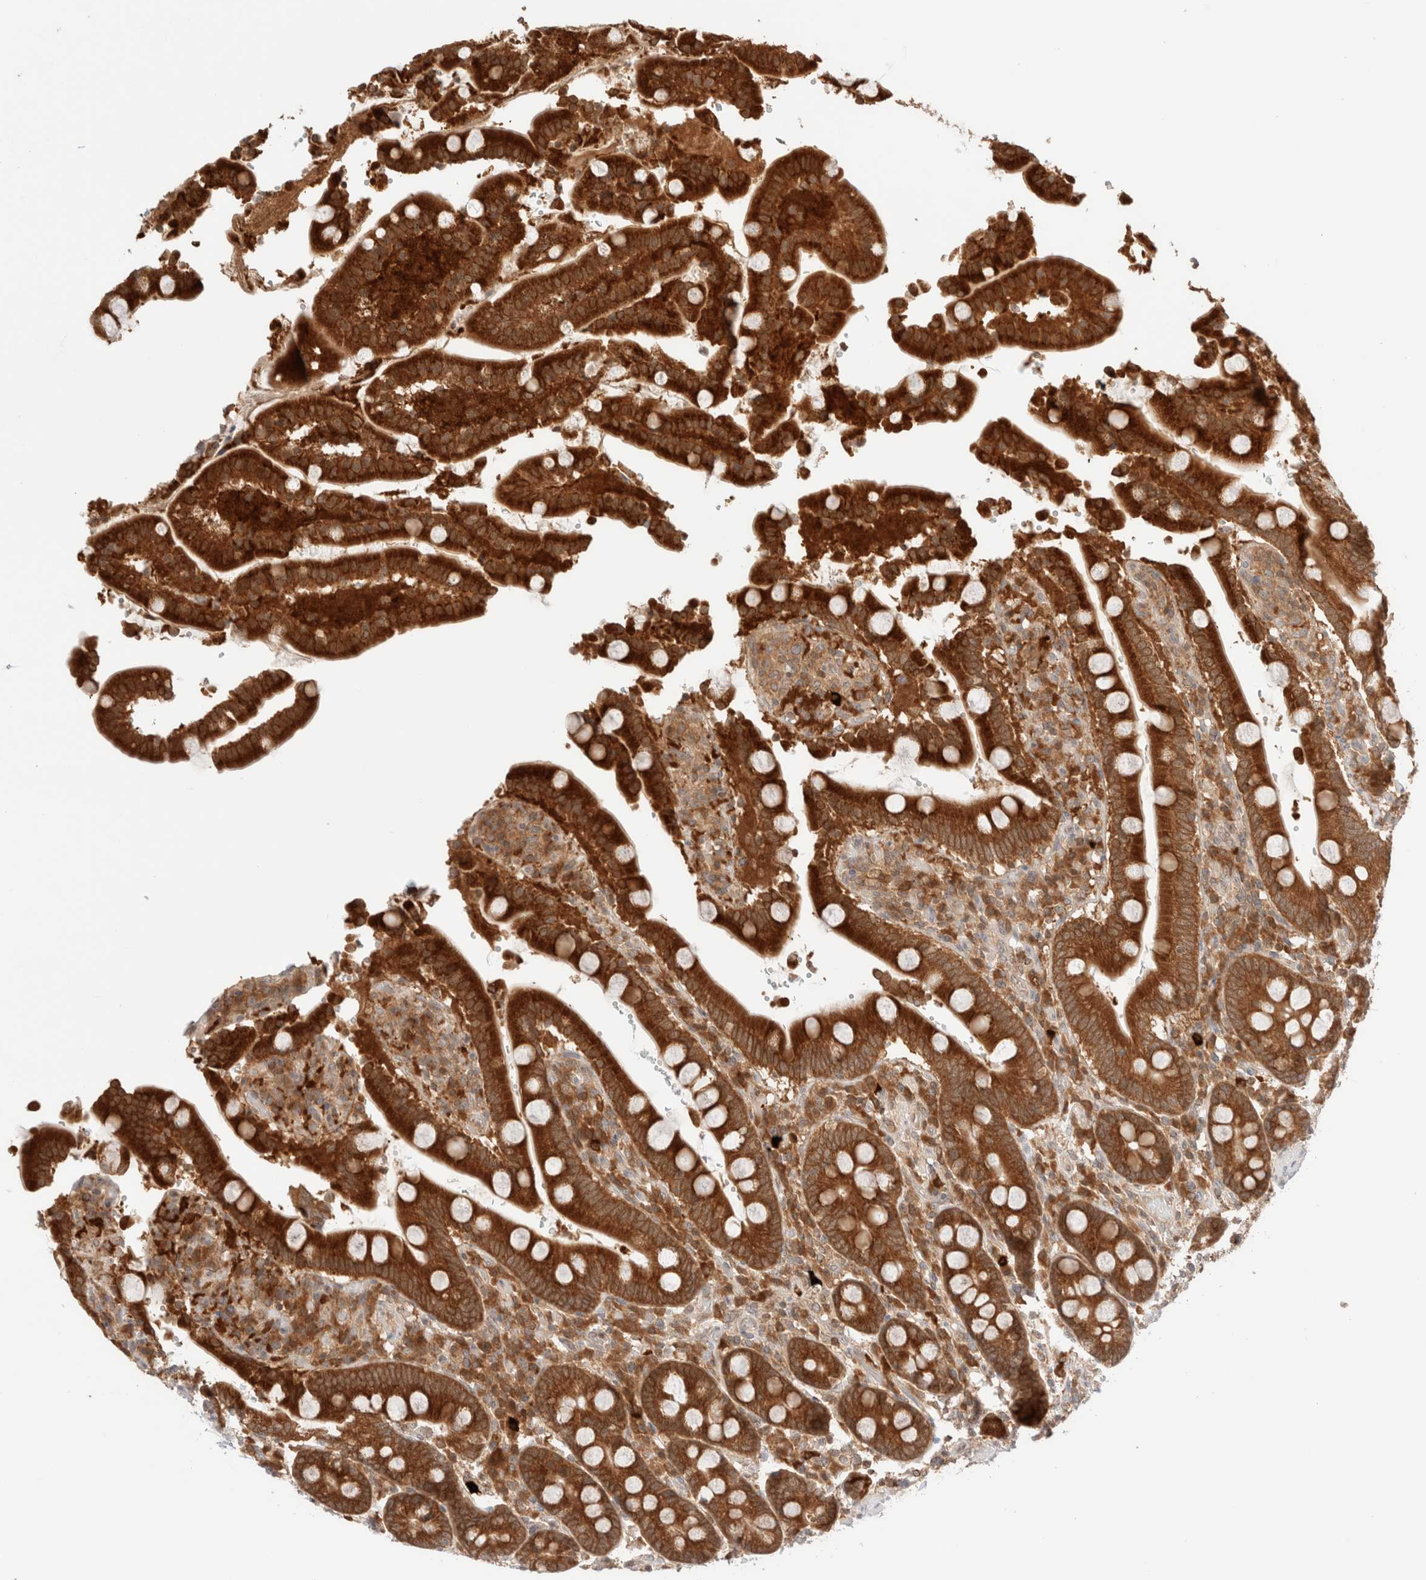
{"staining": {"intensity": "strong", "quantity": ">75%", "location": "cytoplasmic/membranous"}, "tissue": "duodenum", "cell_type": "Glandular cells", "image_type": "normal", "snomed": [{"axis": "morphology", "description": "Normal tissue, NOS"}, {"axis": "topography", "description": "Small intestine, NOS"}], "caption": "Immunohistochemistry (IHC) (DAB (3,3'-diaminobenzidine)) staining of normal human duodenum reveals strong cytoplasmic/membranous protein expression in about >75% of glandular cells. Ihc stains the protein of interest in brown and the nuclei are stained blue.", "gene": "XKR4", "patient": {"sex": "female", "age": 71}}